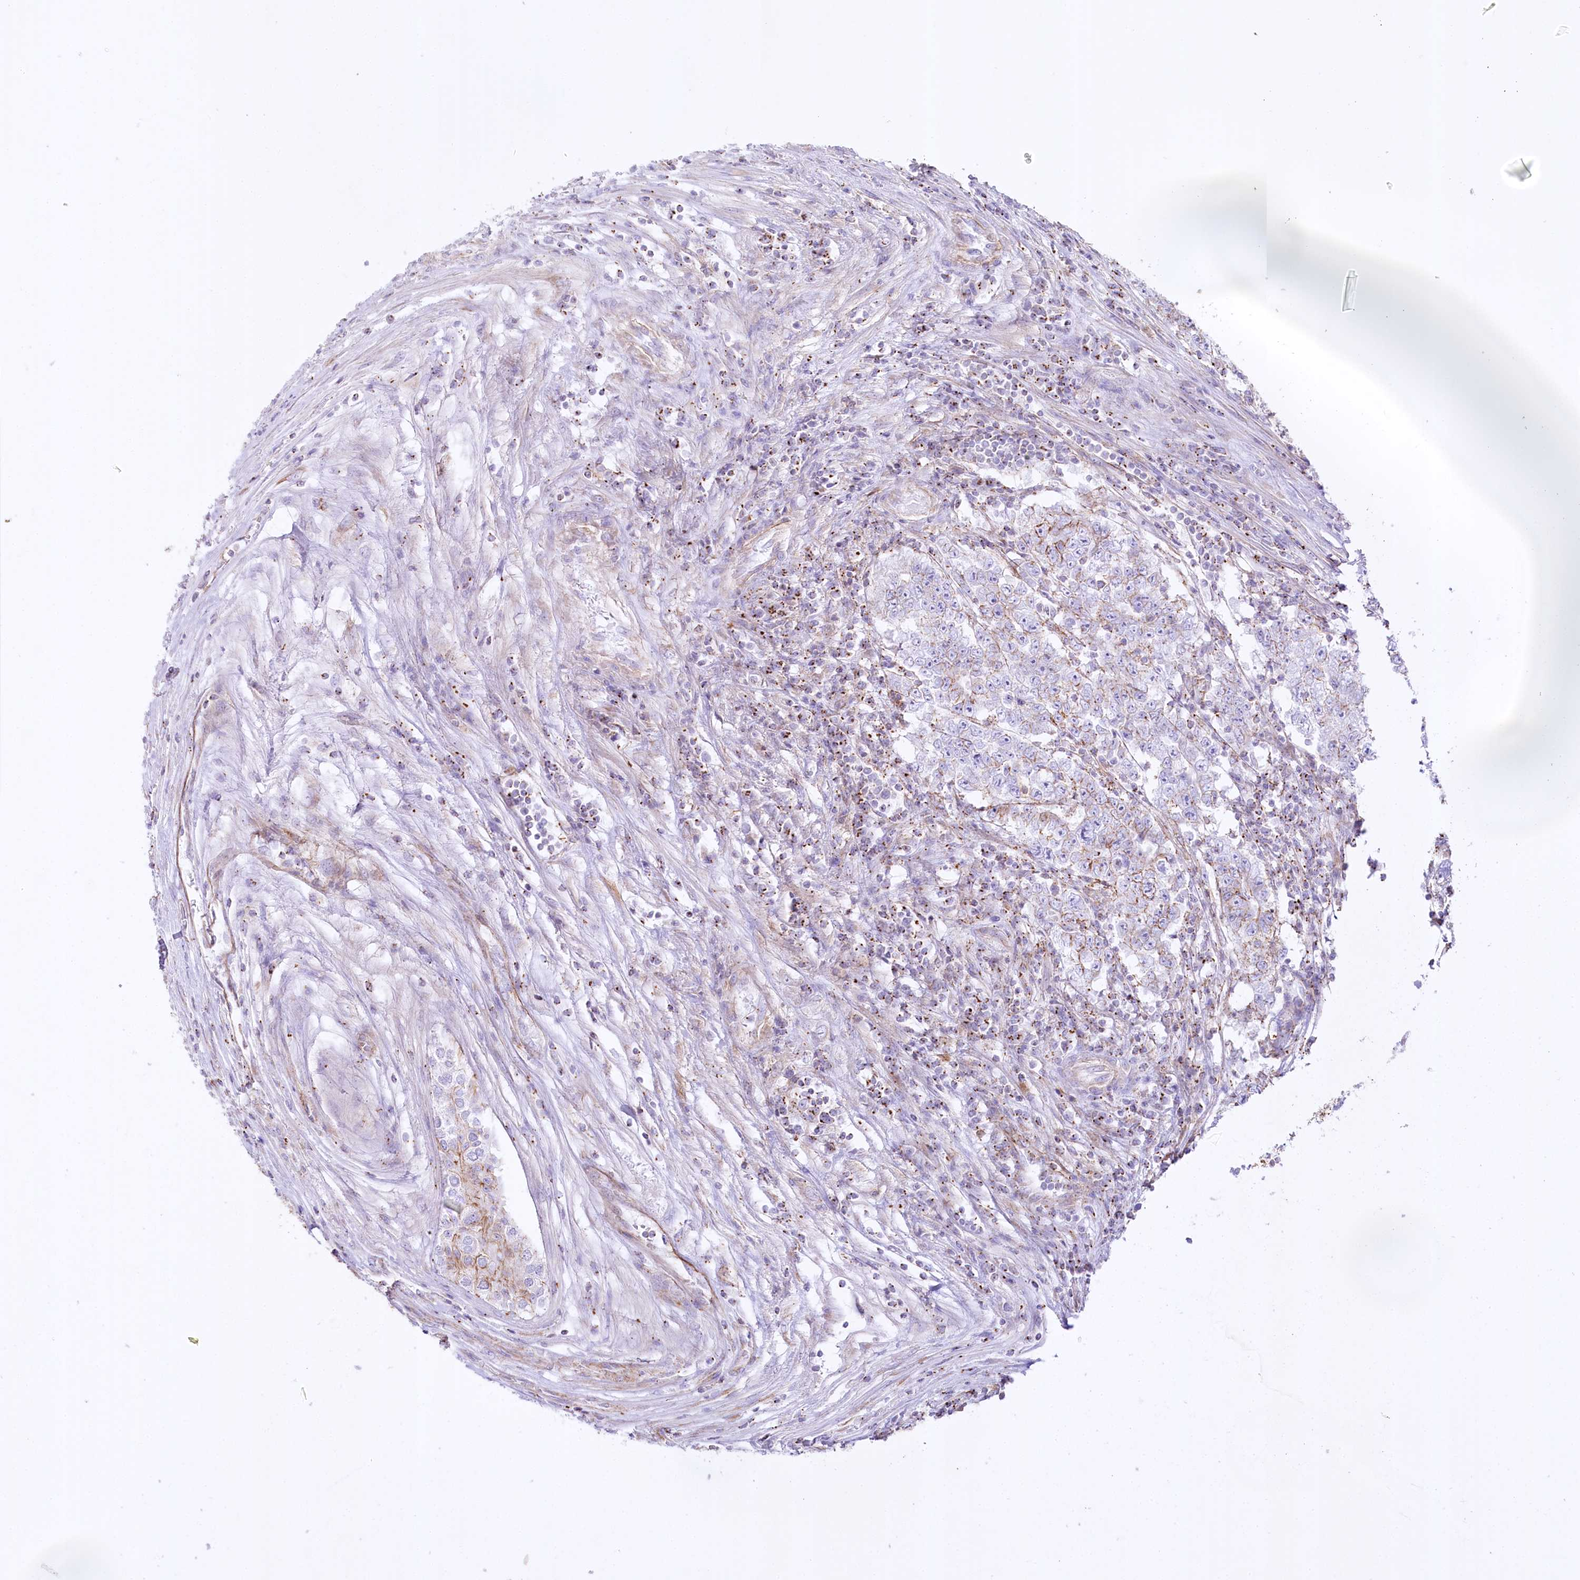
{"staining": {"intensity": "weak", "quantity": "<25%", "location": "cytoplasmic/membranous"}, "tissue": "testis cancer", "cell_type": "Tumor cells", "image_type": "cancer", "snomed": [{"axis": "morphology", "description": "Carcinoma, Embryonal, NOS"}, {"axis": "topography", "description": "Testis"}], "caption": "Immunohistochemistry (IHC) histopathology image of neoplastic tissue: testis cancer stained with DAB (3,3'-diaminobenzidine) reveals no significant protein positivity in tumor cells. Brightfield microscopy of immunohistochemistry stained with DAB (3,3'-diaminobenzidine) (brown) and hematoxylin (blue), captured at high magnification.", "gene": "FAM216A", "patient": {"sex": "male", "age": 25}}